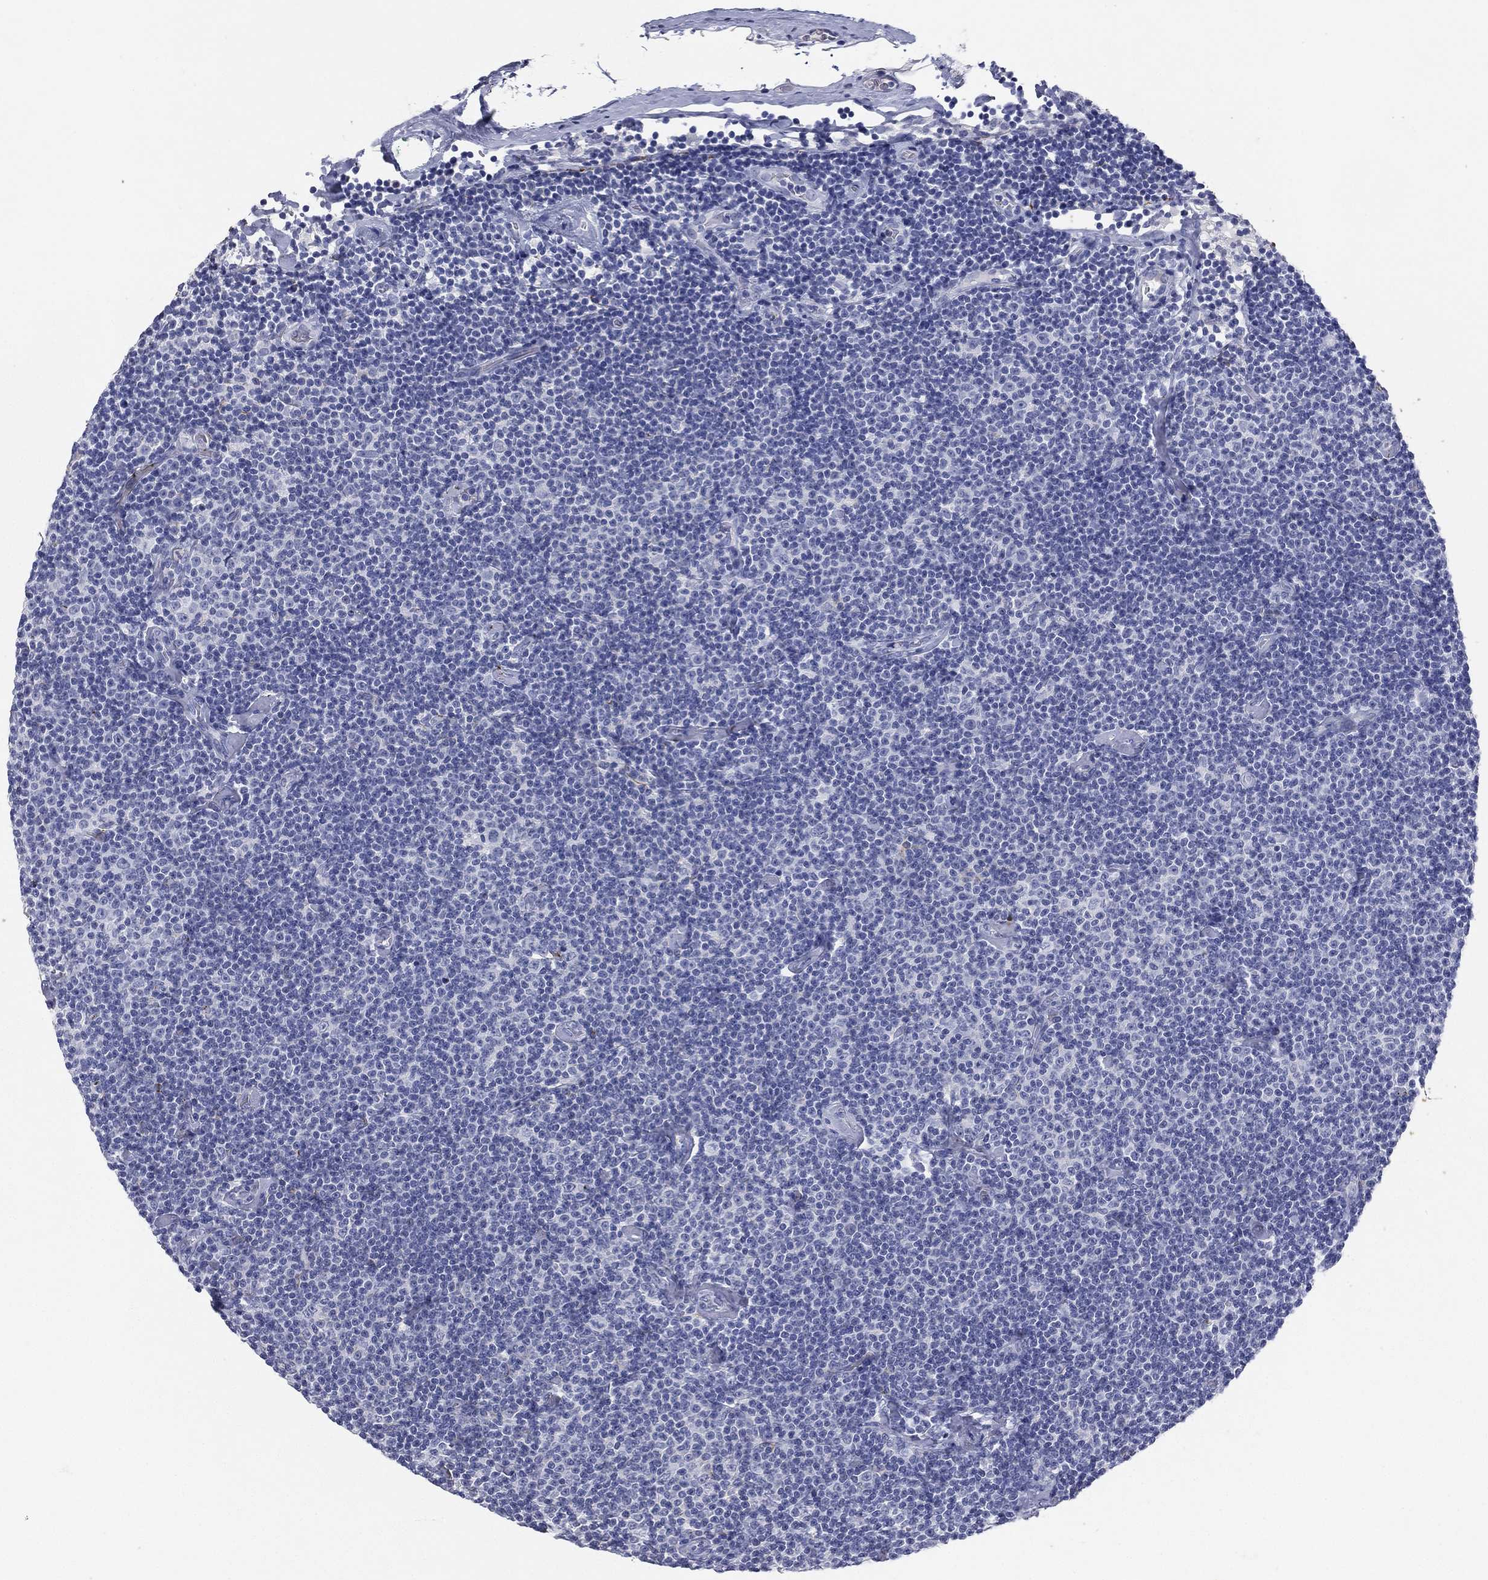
{"staining": {"intensity": "negative", "quantity": "none", "location": "none"}, "tissue": "lymphoma", "cell_type": "Tumor cells", "image_type": "cancer", "snomed": [{"axis": "morphology", "description": "Malignant lymphoma, non-Hodgkin's type, Low grade"}, {"axis": "topography", "description": "Lymph node"}], "caption": "High power microscopy photomicrograph of an IHC photomicrograph of lymphoma, revealing no significant positivity in tumor cells.", "gene": "KRT7", "patient": {"sex": "male", "age": 81}}